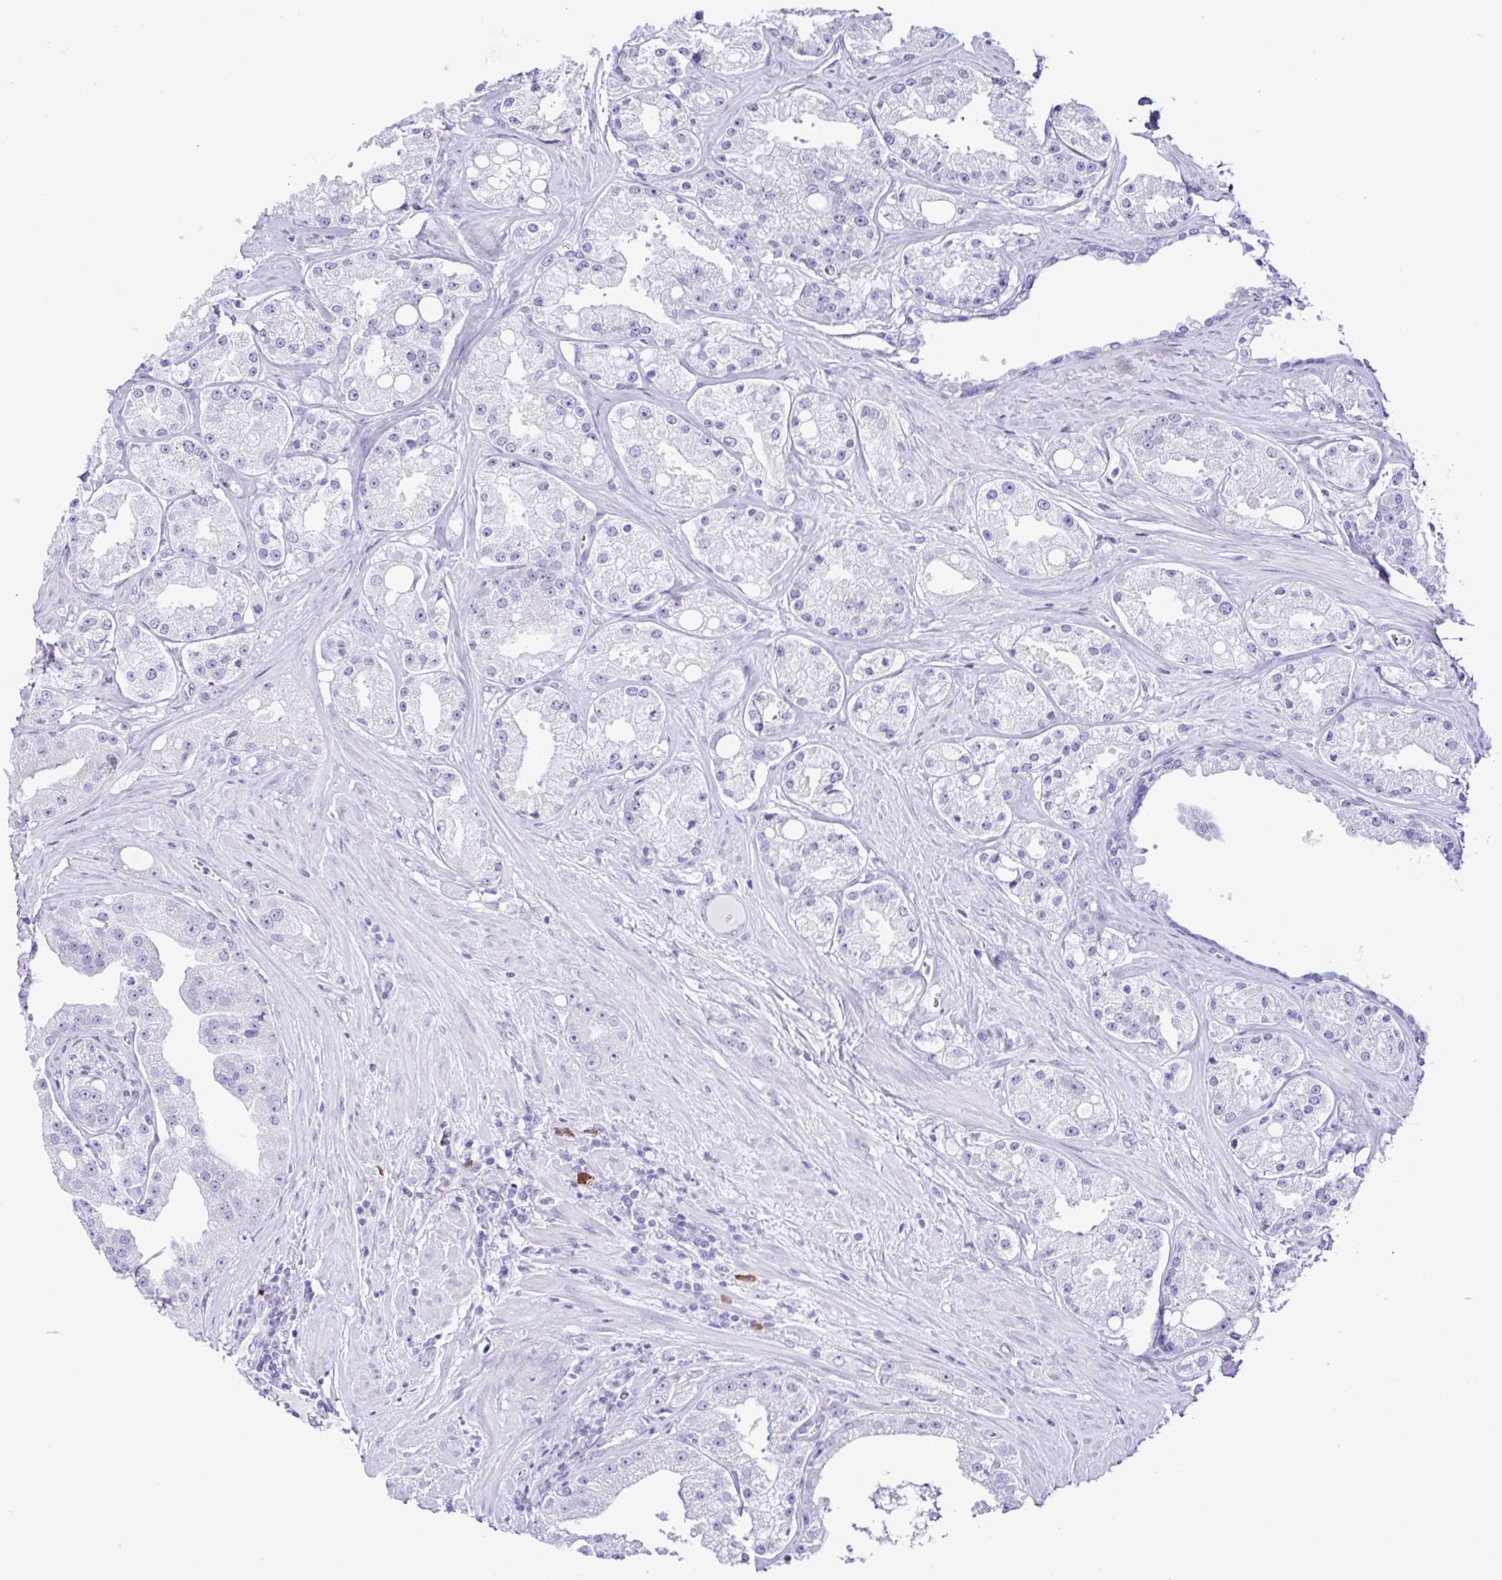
{"staining": {"intensity": "negative", "quantity": "none", "location": "none"}, "tissue": "prostate cancer", "cell_type": "Tumor cells", "image_type": "cancer", "snomed": [{"axis": "morphology", "description": "Adenocarcinoma, High grade"}, {"axis": "topography", "description": "Prostate"}], "caption": "DAB (3,3'-diaminobenzidine) immunohistochemical staining of human prostate cancer reveals no significant expression in tumor cells.", "gene": "PIGF", "patient": {"sex": "male", "age": 66}}